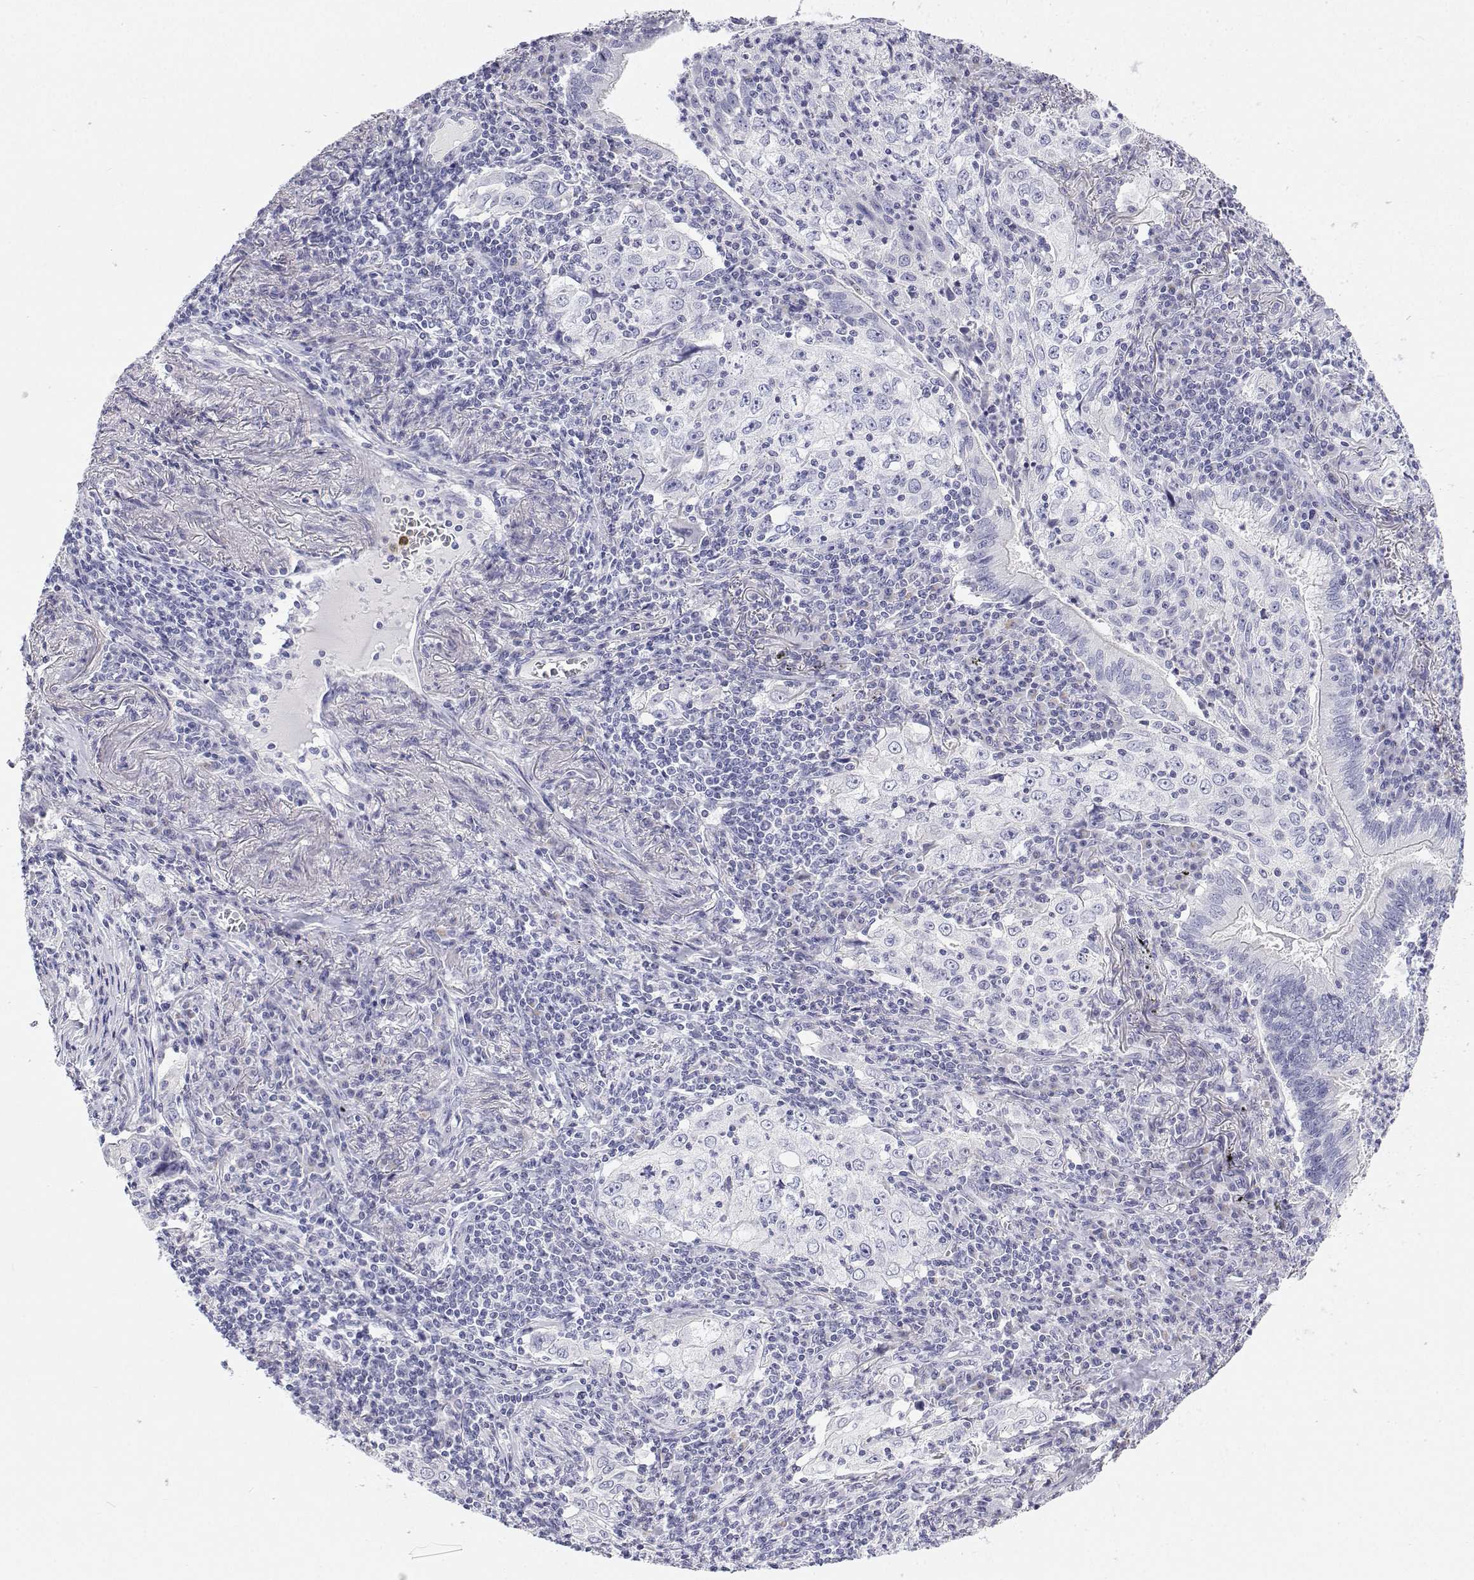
{"staining": {"intensity": "negative", "quantity": "none", "location": "none"}, "tissue": "lung cancer", "cell_type": "Tumor cells", "image_type": "cancer", "snomed": [{"axis": "morphology", "description": "Squamous cell carcinoma, NOS"}, {"axis": "topography", "description": "Lung"}], "caption": "Protein analysis of squamous cell carcinoma (lung) shows no significant expression in tumor cells.", "gene": "BHMT", "patient": {"sex": "male", "age": 71}}